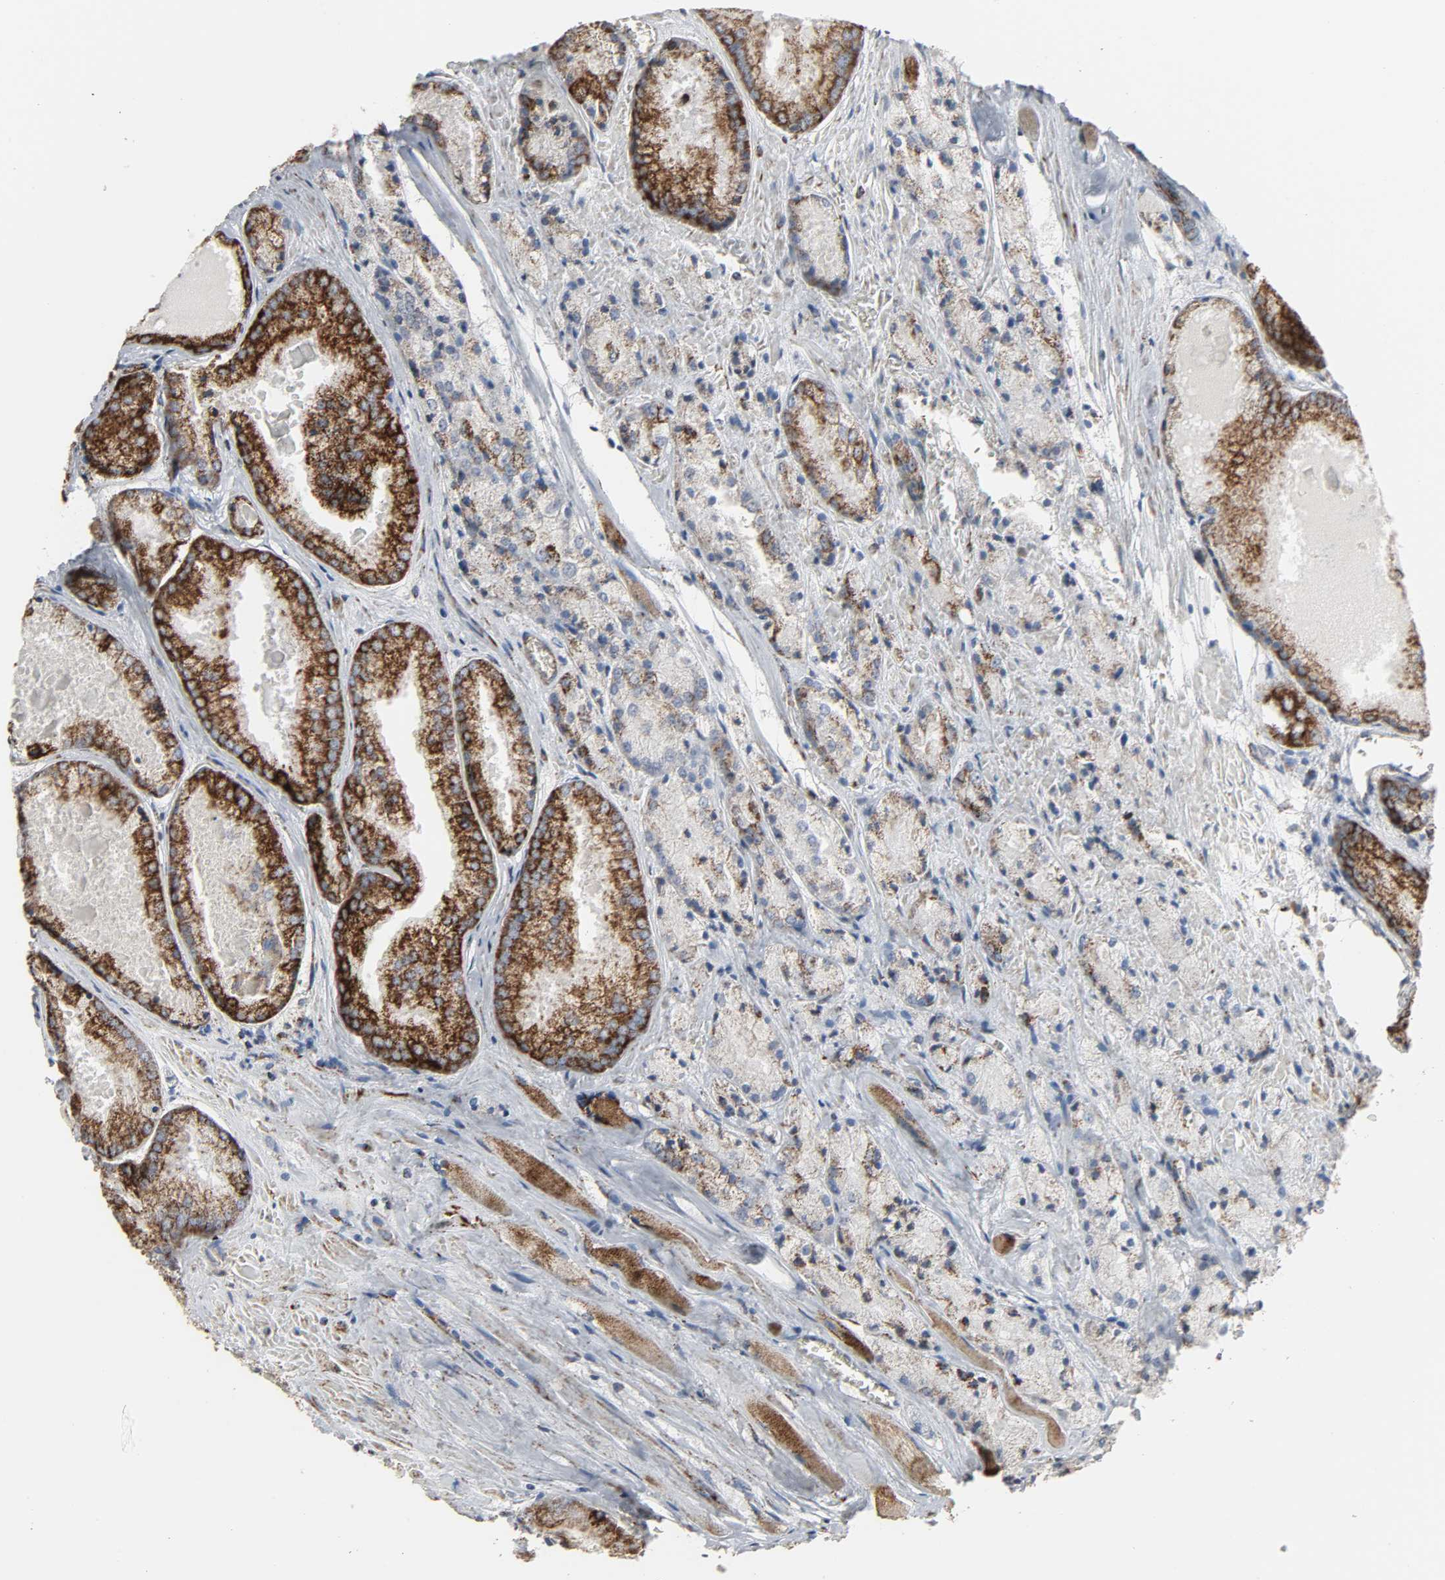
{"staining": {"intensity": "strong", "quantity": ">75%", "location": "cytoplasmic/membranous"}, "tissue": "prostate cancer", "cell_type": "Tumor cells", "image_type": "cancer", "snomed": [{"axis": "morphology", "description": "Adenocarcinoma, Low grade"}, {"axis": "topography", "description": "Prostate"}], "caption": "Immunohistochemical staining of prostate adenocarcinoma (low-grade) shows high levels of strong cytoplasmic/membranous expression in about >75% of tumor cells.", "gene": "ACAT1", "patient": {"sex": "male", "age": 64}}